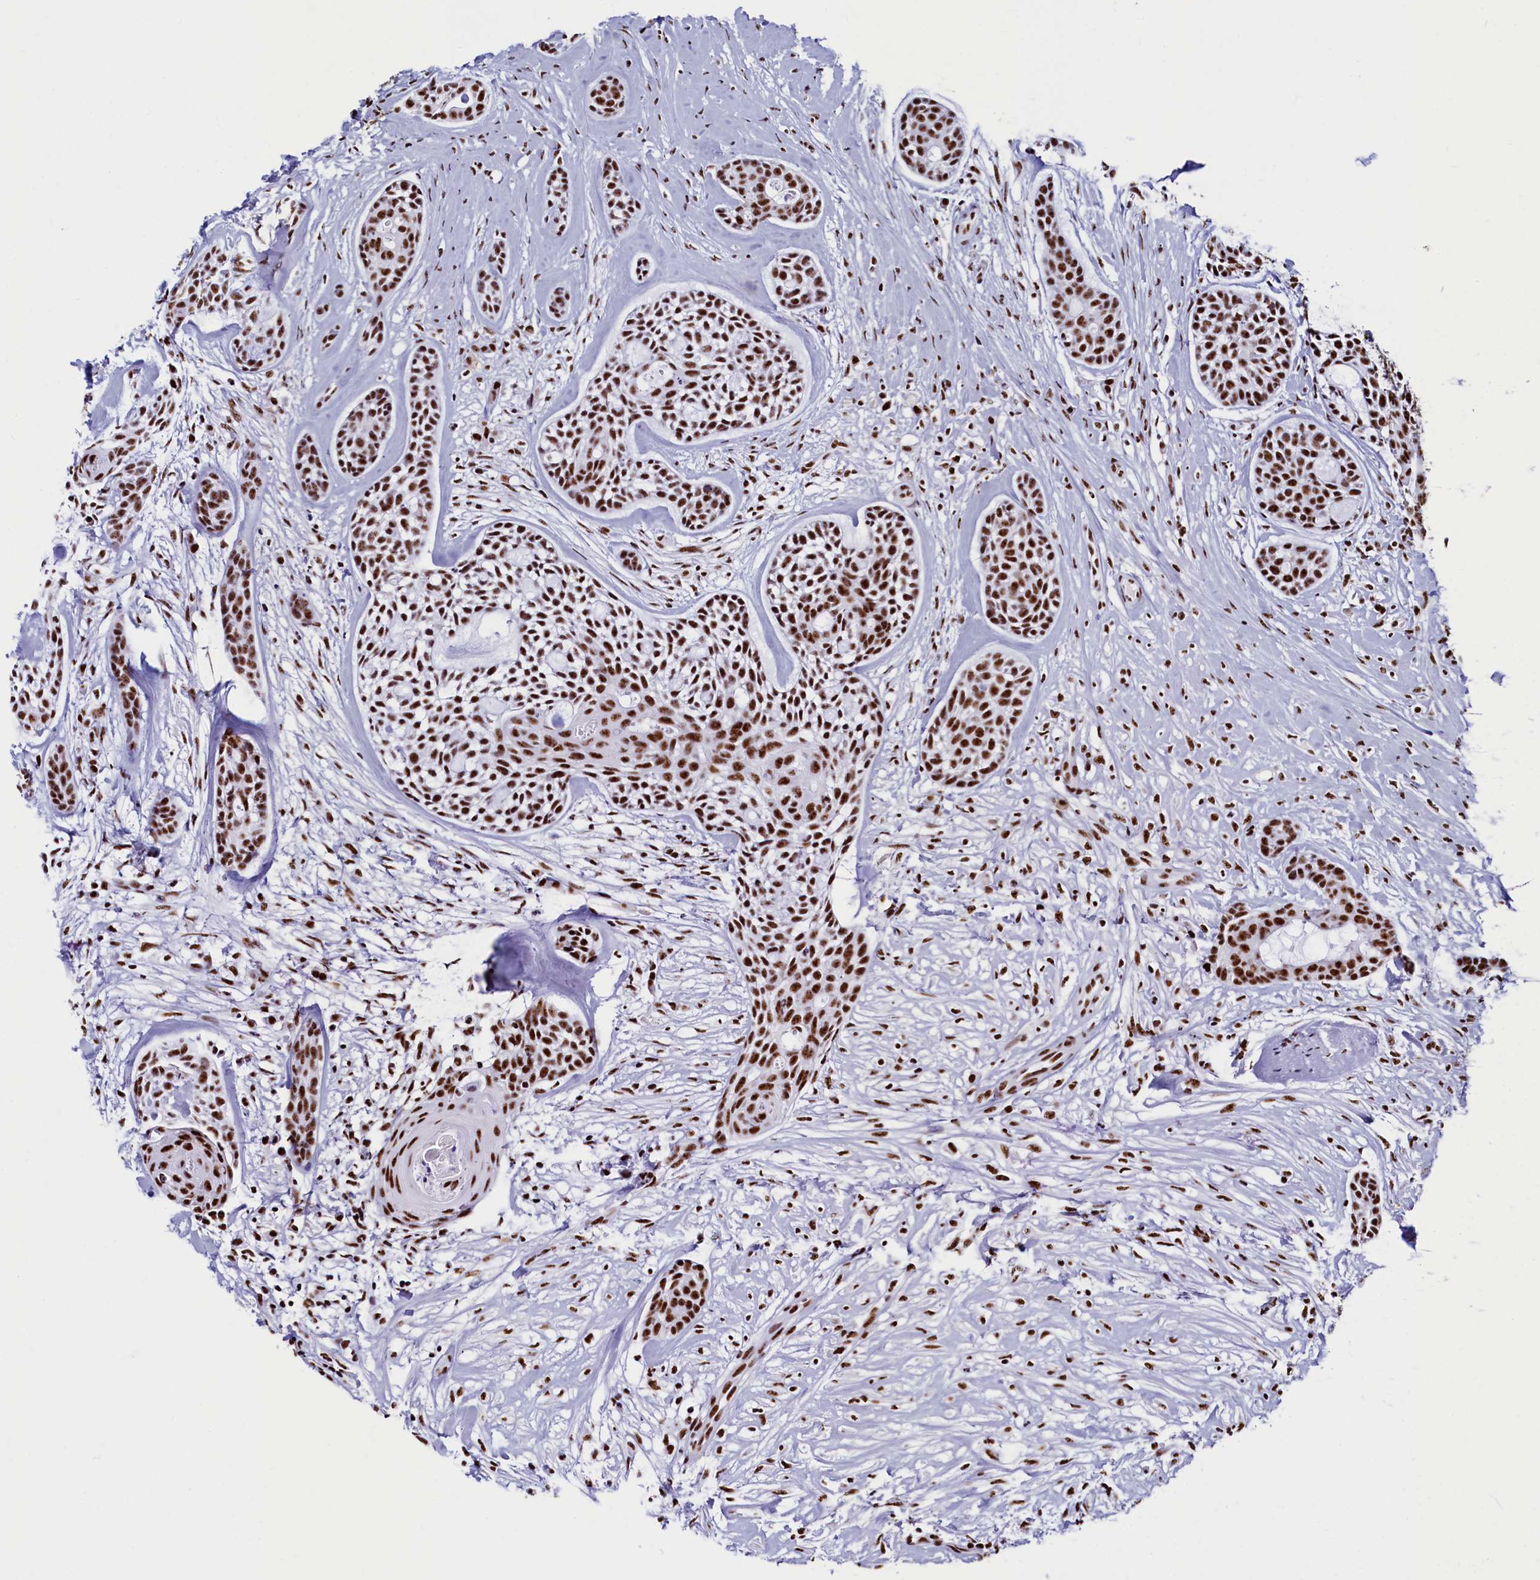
{"staining": {"intensity": "strong", "quantity": ">75%", "location": "nuclear"}, "tissue": "head and neck cancer", "cell_type": "Tumor cells", "image_type": "cancer", "snomed": [{"axis": "morphology", "description": "Adenocarcinoma, NOS"}, {"axis": "topography", "description": "Subcutis"}, {"axis": "topography", "description": "Head-Neck"}], "caption": "Head and neck cancer (adenocarcinoma) stained with immunohistochemistry demonstrates strong nuclear staining in approximately >75% of tumor cells. (DAB (3,3'-diaminobenzidine) IHC, brown staining for protein, blue staining for nuclei).", "gene": "SRRM2", "patient": {"sex": "female", "age": 73}}